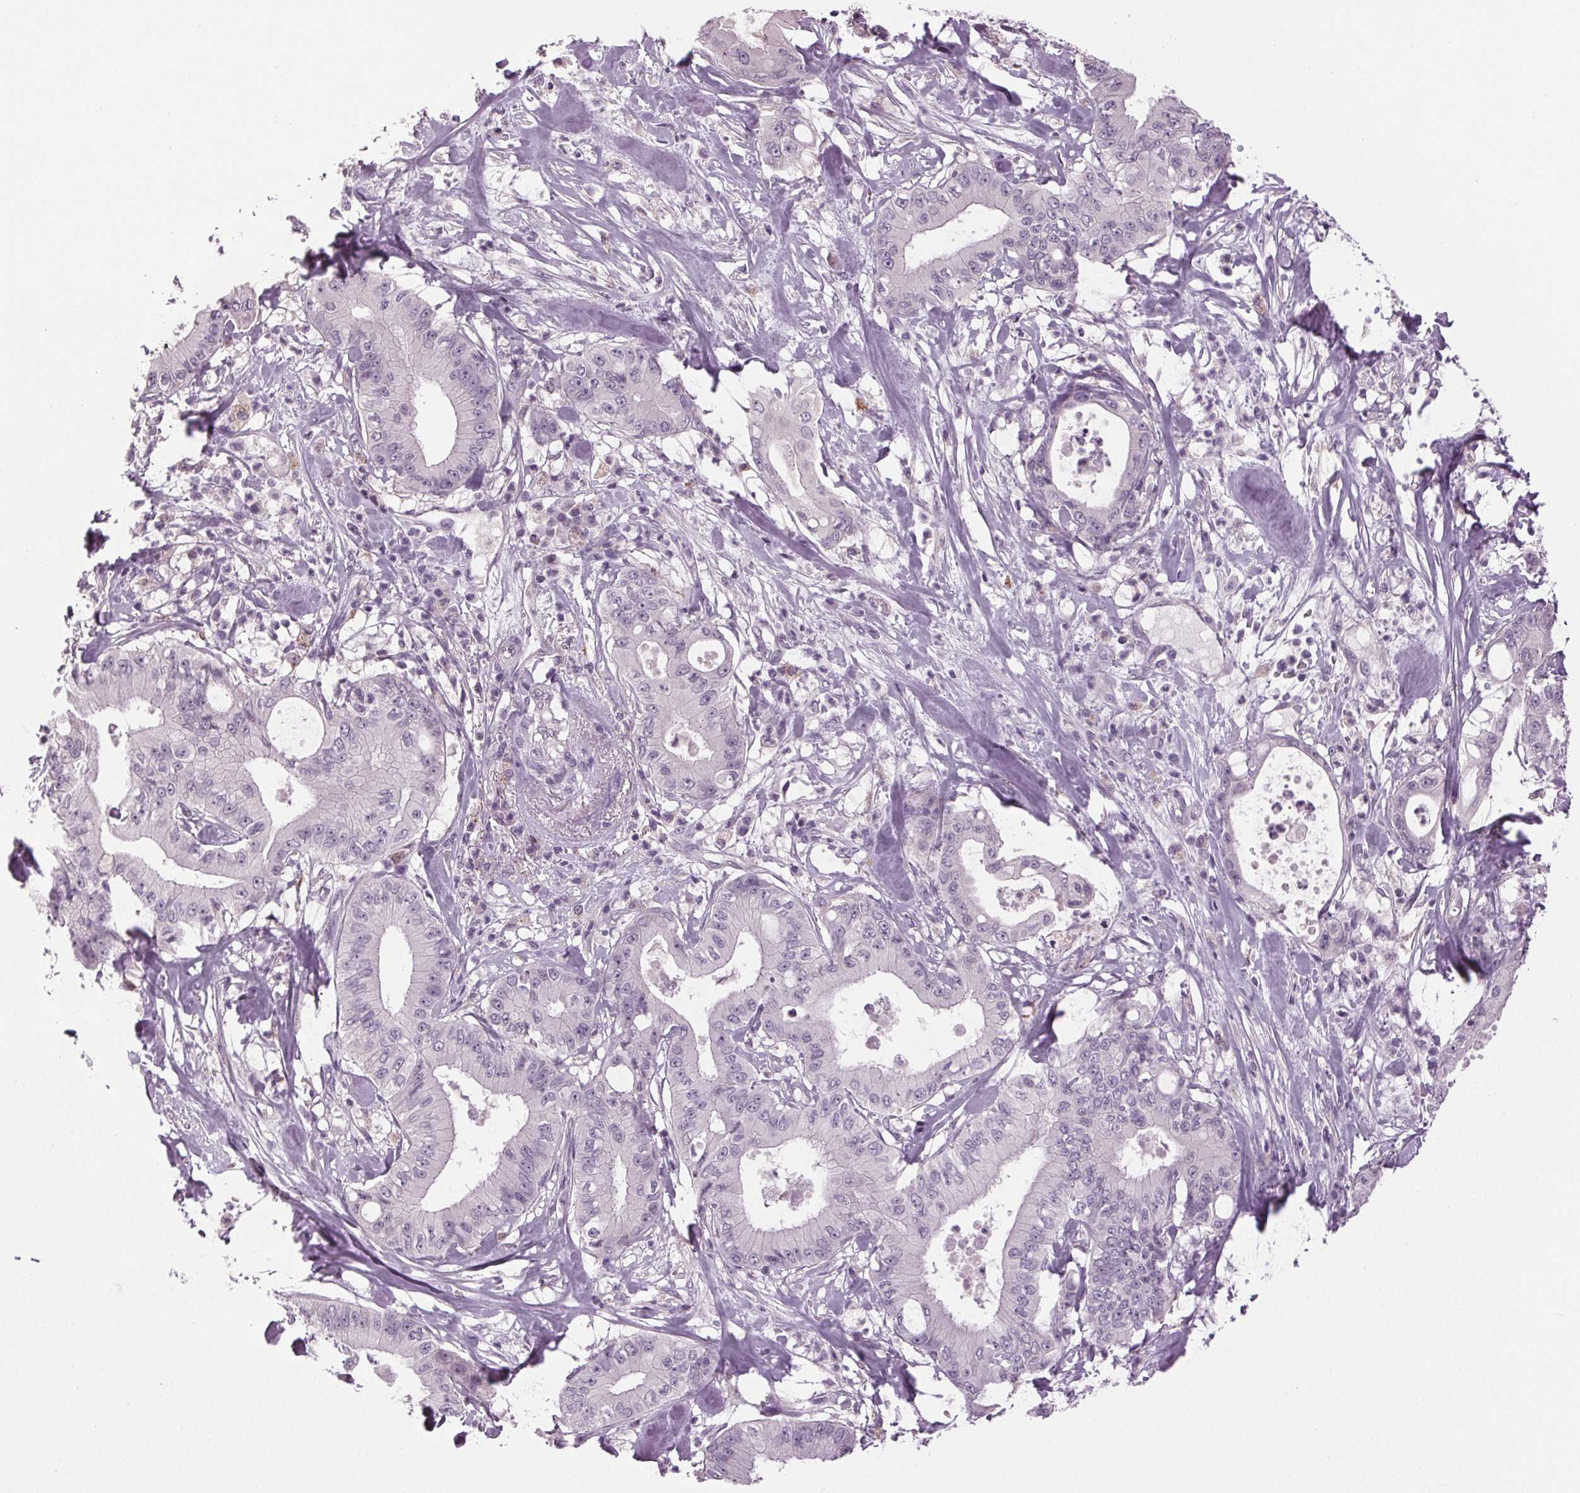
{"staining": {"intensity": "negative", "quantity": "none", "location": "none"}, "tissue": "pancreatic cancer", "cell_type": "Tumor cells", "image_type": "cancer", "snomed": [{"axis": "morphology", "description": "Adenocarcinoma, NOS"}, {"axis": "topography", "description": "Pancreas"}], "caption": "A micrograph of human pancreatic cancer (adenocarcinoma) is negative for staining in tumor cells.", "gene": "DNAH12", "patient": {"sex": "male", "age": 71}}